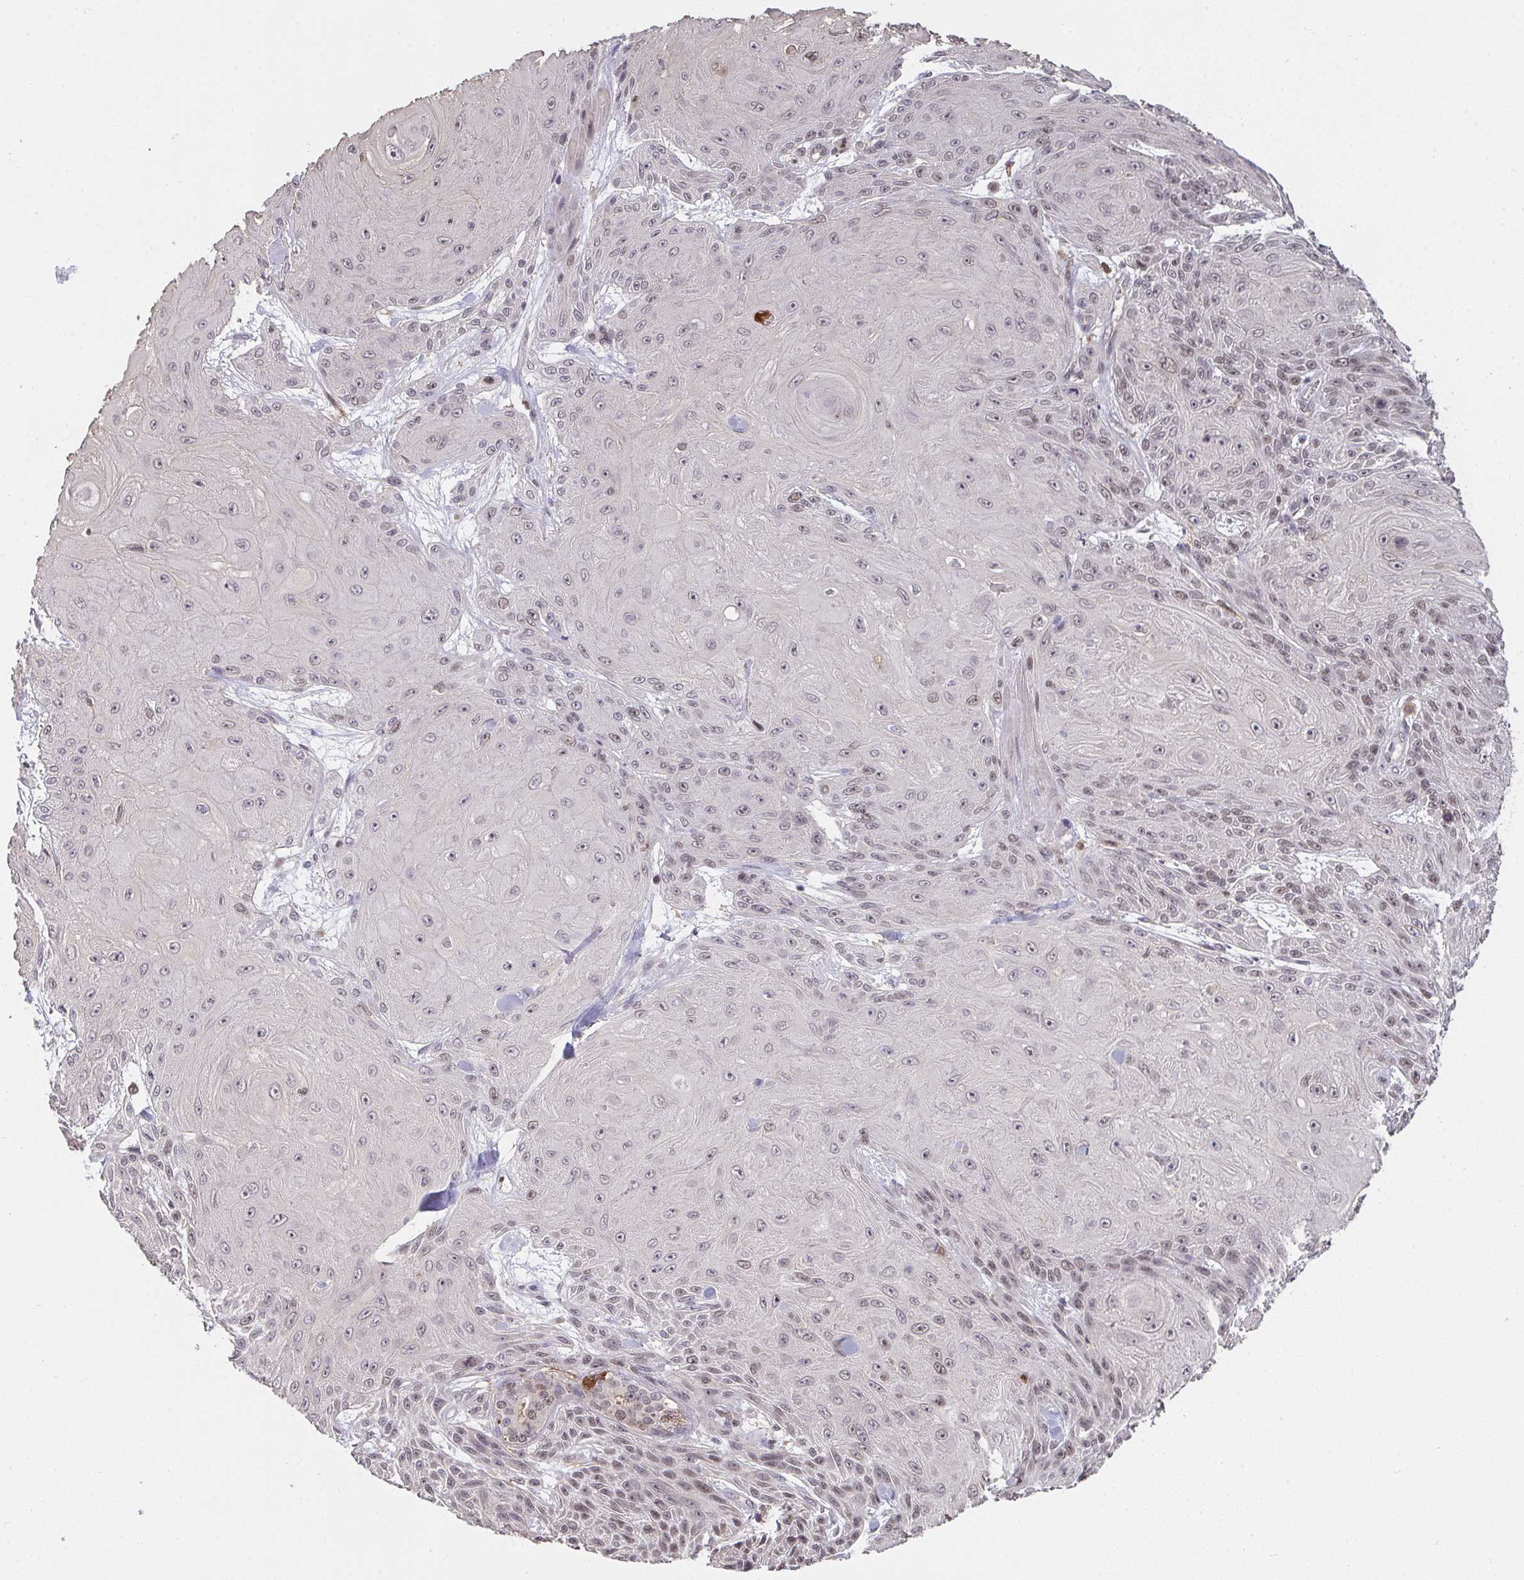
{"staining": {"intensity": "weak", "quantity": "<25%", "location": "nuclear"}, "tissue": "skin cancer", "cell_type": "Tumor cells", "image_type": "cancer", "snomed": [{"axis": "morphology", "description": "Squamous cell carcinoma, NOS"}, {"axis": "topography", "description": "Skin"}], "caption": "Immunohistochemical staining of human skin cancer exhibits no significant expression in tumor cells.", "gene": "SAP30", "patient": {"sex": "male", "age": 88}}